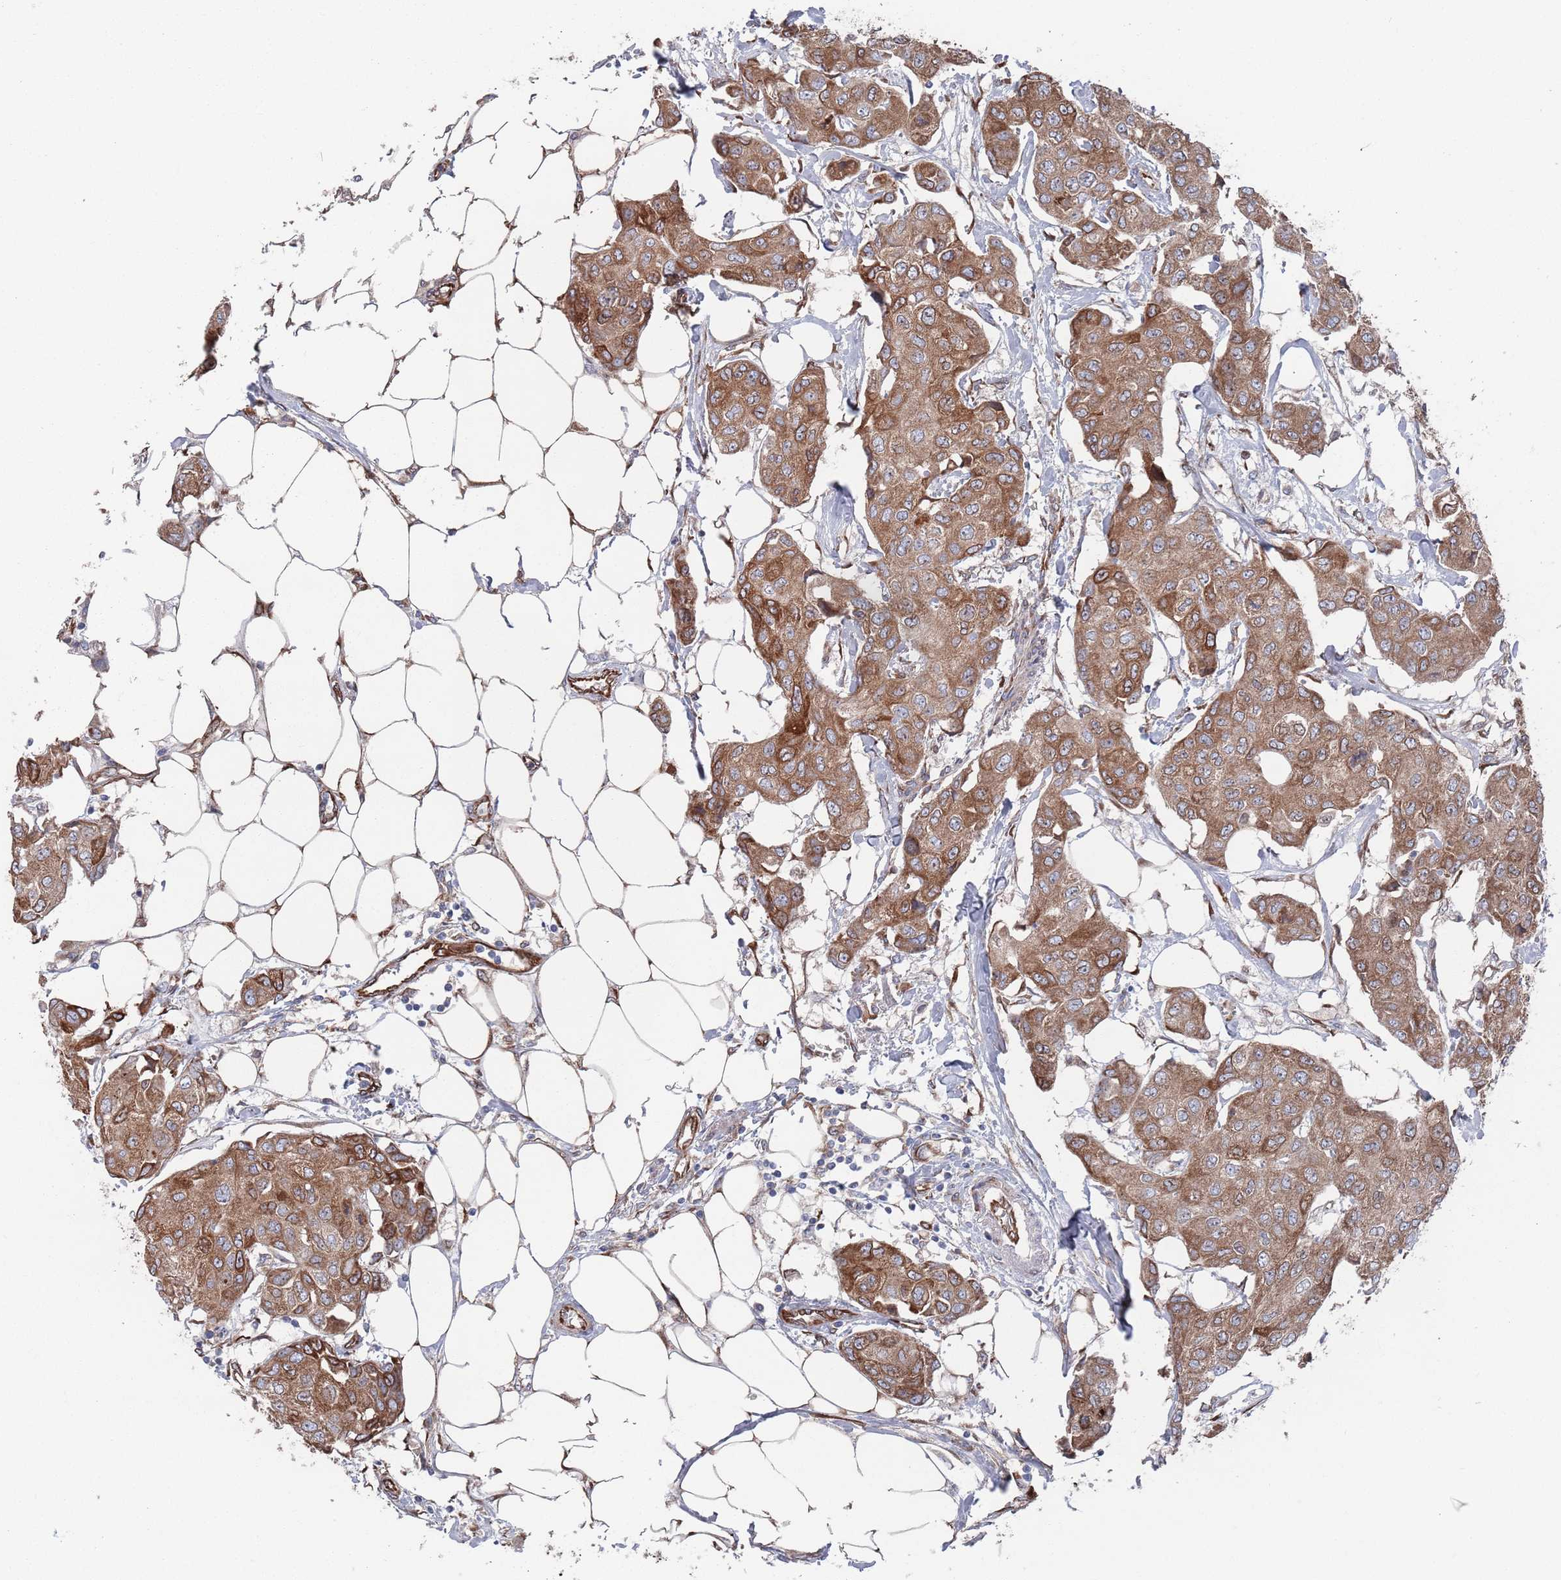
{"staining": {"intensity": "moderate", "quantity": ">75%", "location": "cytoplasmic/membranous"}, "tissue": "breast cancer", "cell_type": "Tumor cells", "image_type": "cancer", "snomed": [{"axis": "morphology", "description": "Duct carcinoma"}, {"axis": "topography", "description": "Breast"}, {"axis": "topography", "description": "Lymph node"}], "caption": "A histopathology image showing moderate cytoplasmic/membranous staining in approximately >75% of tumor cells in breast cancer, as visualized by brown immunohistochemical staining.", "gene": "CCDC106", "patient": {"sex": "female", "age": 80}}